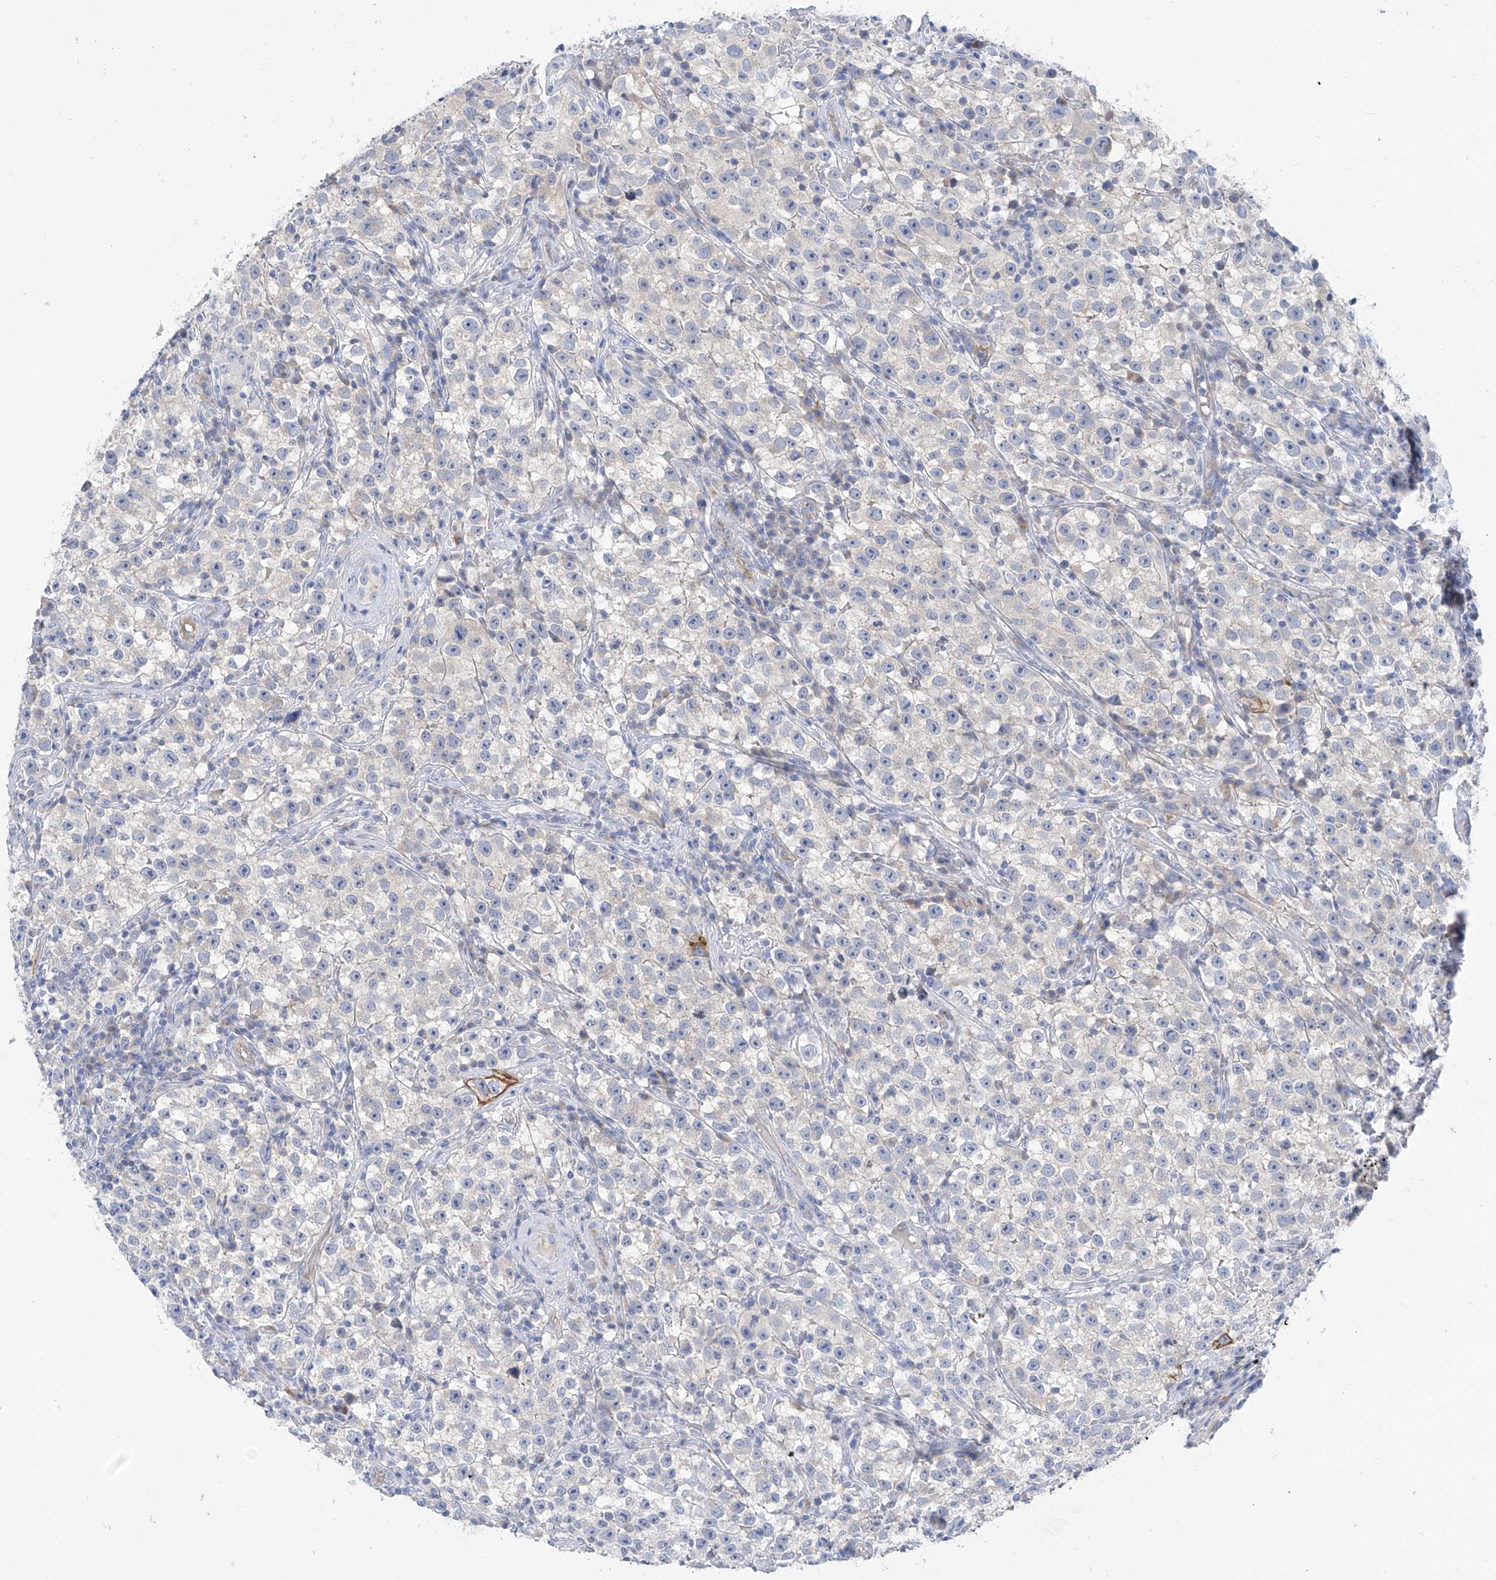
{"staining": {"intensity": "negative", "quantity": "none", "location": "none"}, "tissue": "testis cancer", "cell_type": "Tumor cells", "image_type": "cancer", "snomed": [{"axis": "morphology", "description": "Seminoma, NOS"}, {"axis": "topography", "description": "Testis"}], "caption": "Histopathology image shows no protein expression in tumor cells of testis seminoma tissue.", "gene": "PIK3C2B", "patient": {"sex": "male", "age": 22}}